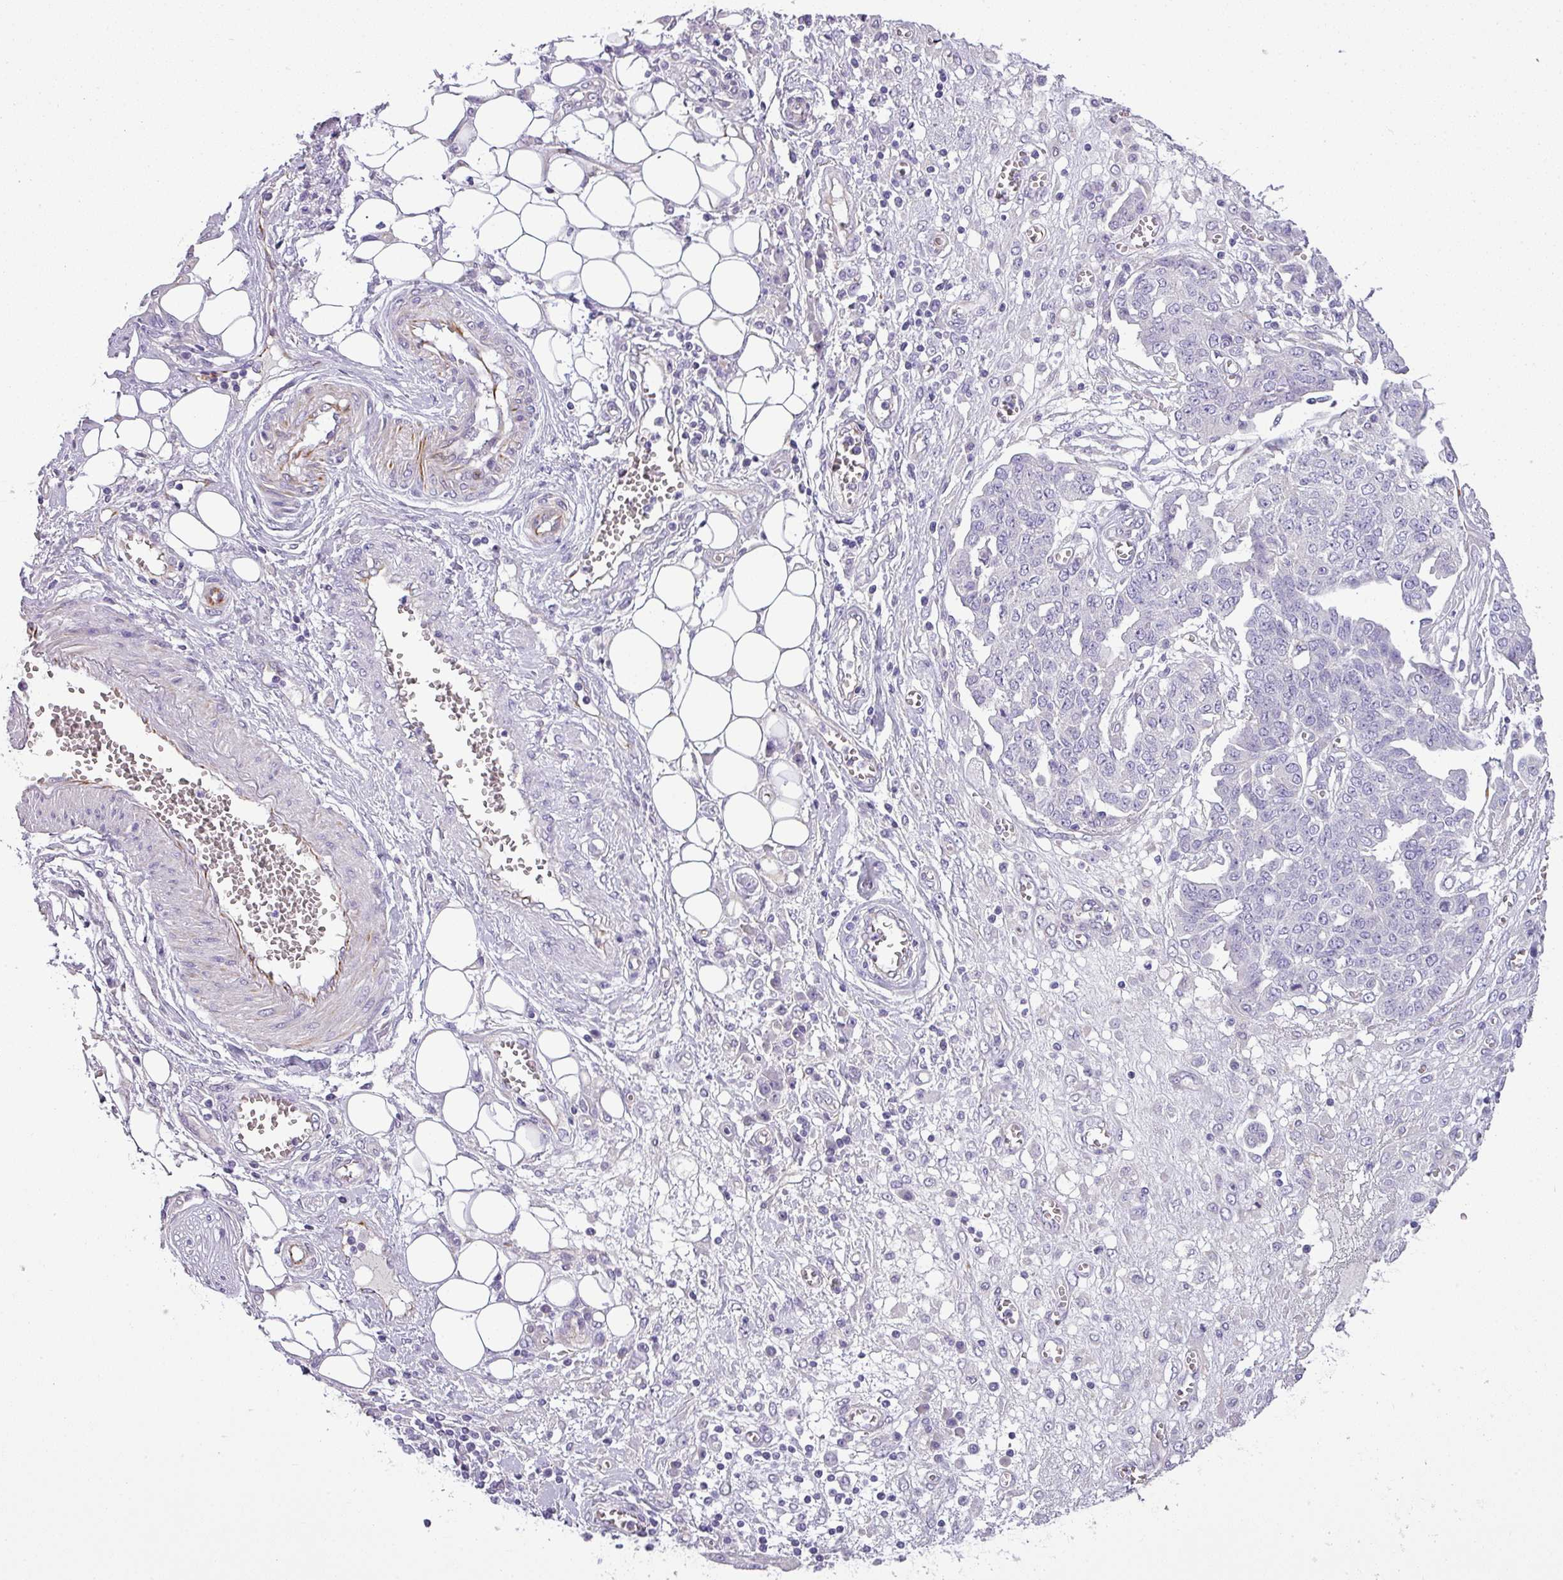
{"staining": {"intensity": "negative", "quantity": "none", "location": "none"}, "tissue": "ovarian cancer", "cell_type": "Tumor cells", "image_type": "cancer", "snomed": [{"axis": "morphology", "description": "Cystadenocarcinoma, serous, NOS"}, {"axis": "topography", "description": "Soft tissue"}, {"axis": "topography", "description": "Ovary"}], "caption": "Immunohistochemistry of ovarian cancer (serous cystadenocarcinoma) reveals no expression in tumor cells.", "gene": "ENSG00000273748", "patient": {"sex": "female", "age": 57}}